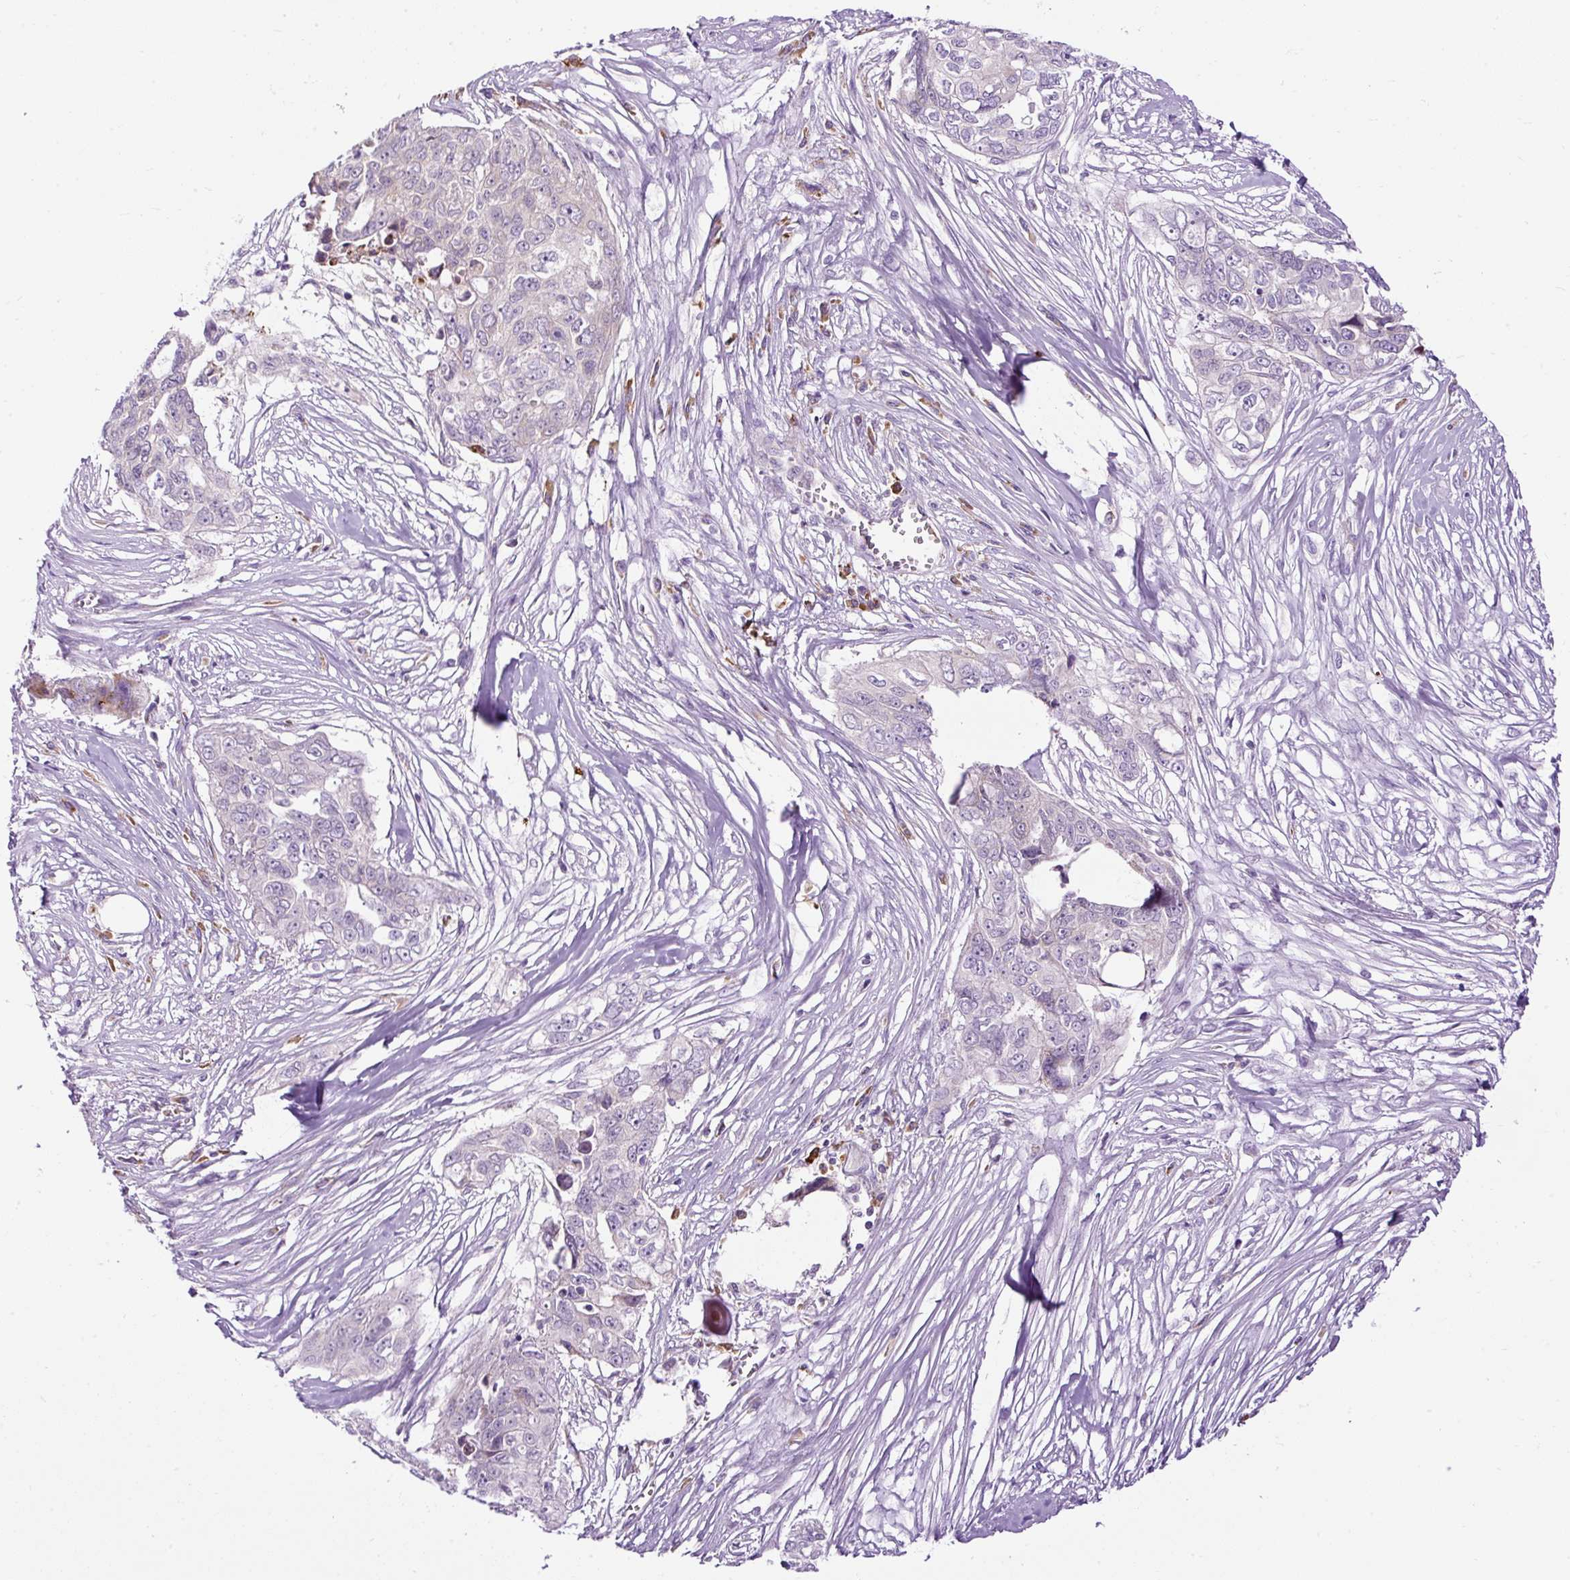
{"staining": {"intensity": "weak", "quantity": "<25%", "location": "cytoplasmic/membranous"}, "tissue": "ovarian cancer", "cell_type": "Tumor cells", "image_type": "cancer", "snomed": [{"axis": "morphology", "description": "Carcinoma, endometroid"}, {"axis": "topography", "description": "Ovary"}], "caption": "Tumor cells show no significant staining in endometroid carcinoma (ovarian).", "gene": "FMC1", "patient": {"sex": "female", "age": 70}}